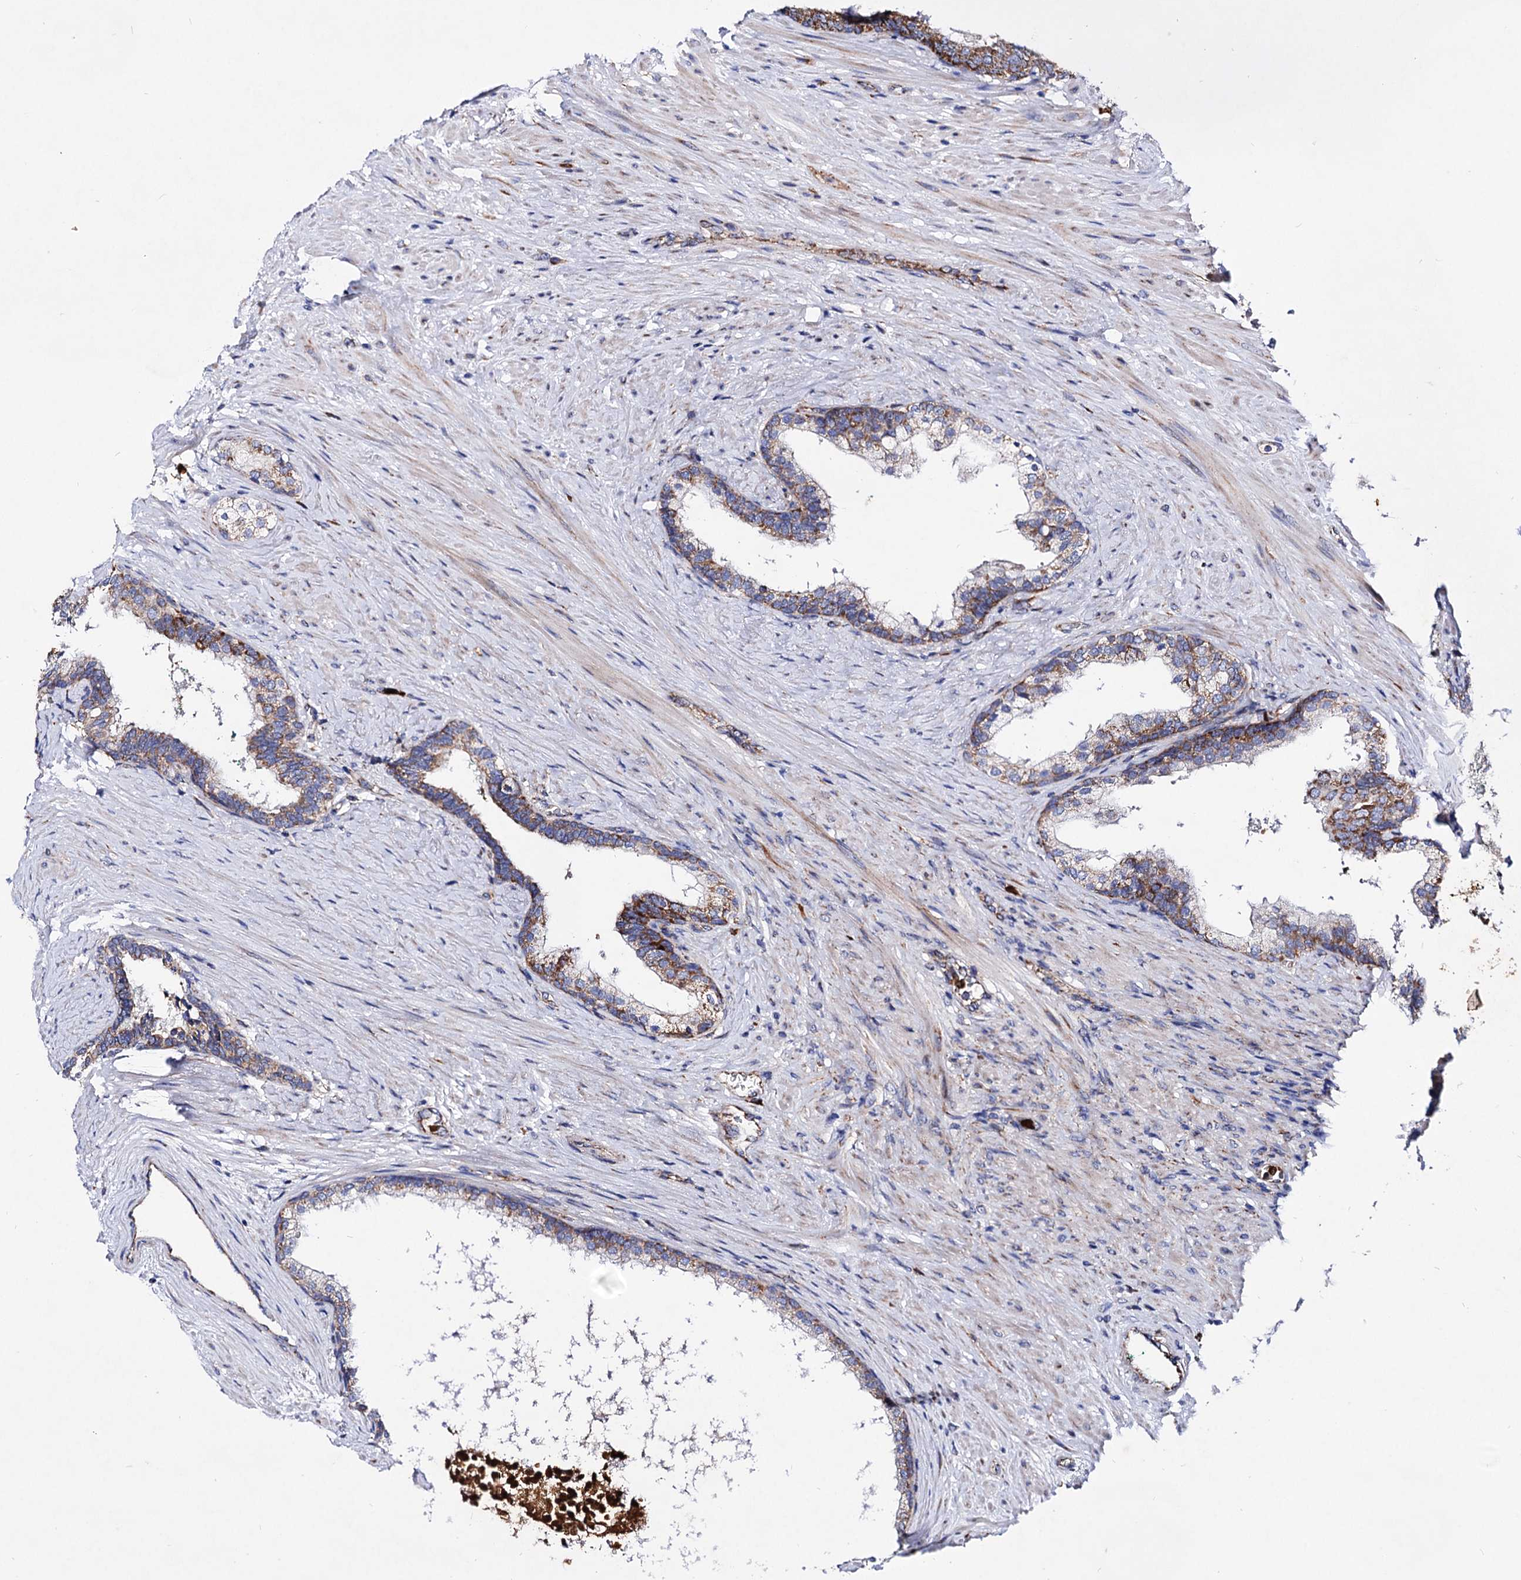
{"staining": {"intensity": "moderate", "quantity": ">75%", "location": "cytoplasmic/membranous"}, "tissue": "prostate cancer", "cell_type": "Tumor cells", "image_type": "cancer", "snomed": [{"axis": "morphology", "description": "Adenocarcinoma, High grade"}, {"axis": "topography", "description": "Prostate"}], "caption": "Protein analysis of prostate cancer (adenocarcinoma (high-grade)) tissue displays moderate cytoplasmic/membranous positivity in approximately >75% of tumor cells.", "gene": "ACAD9", "patient": {"sex": "male", "age": 60}}